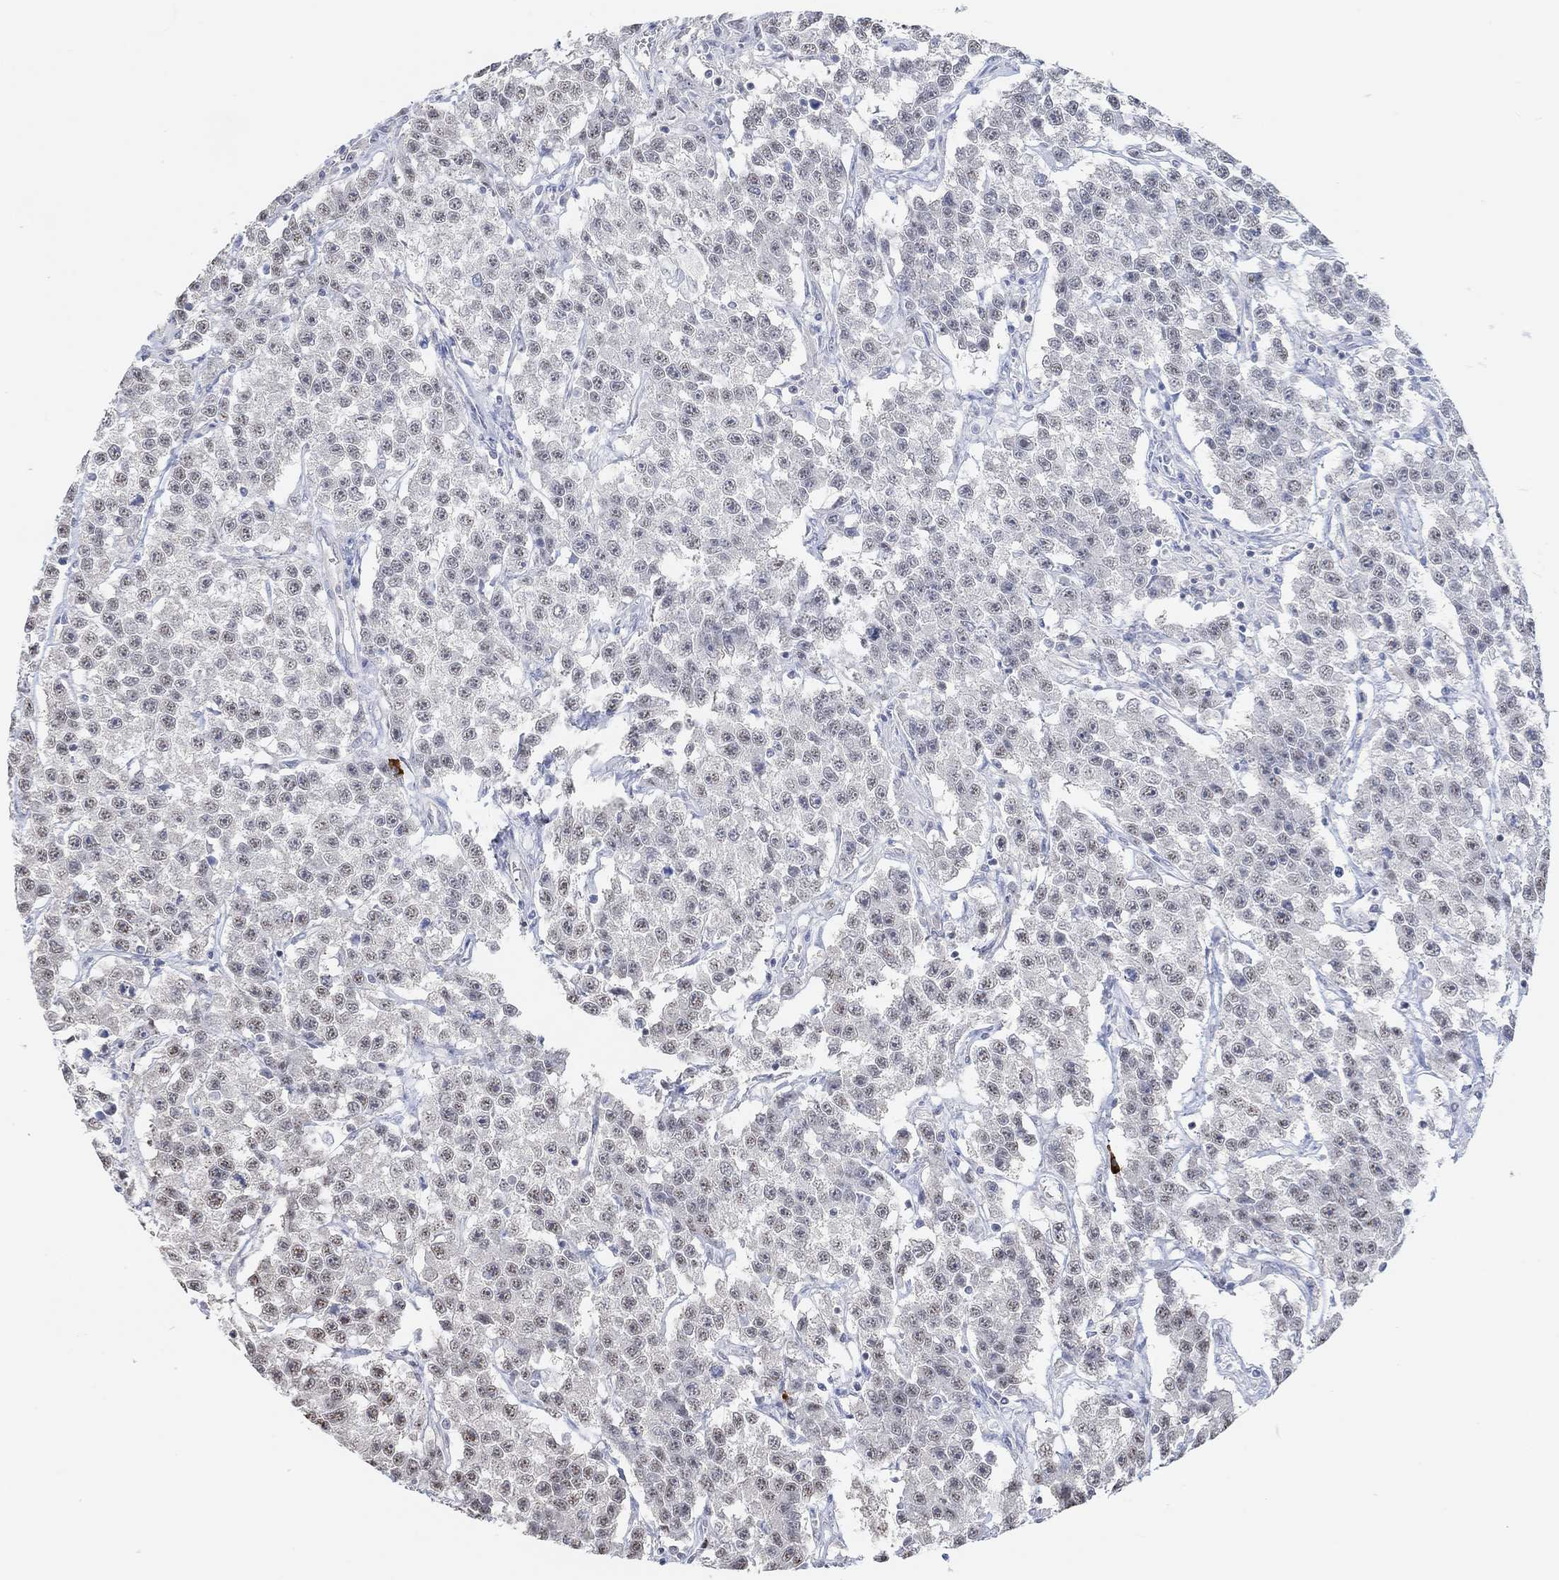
{"staining": {"intensity": "negative", "quantity": "none", "location": "none"}, "tissue": "testis cancer", "cell_type": "Tumor cells", "image_type": "cancer", "snomed": [{"axis": "morphology", "description": "Seminoma, NOS"}, {"axis": "topography", "description": "Testis"}], "caption": "This is an immunohistochemistry (IHC) micrograph of testis cancer. There is no positivity in tumor cells.", "gene": "MUC1", "patient": {"sex": "male", "age": 59}}